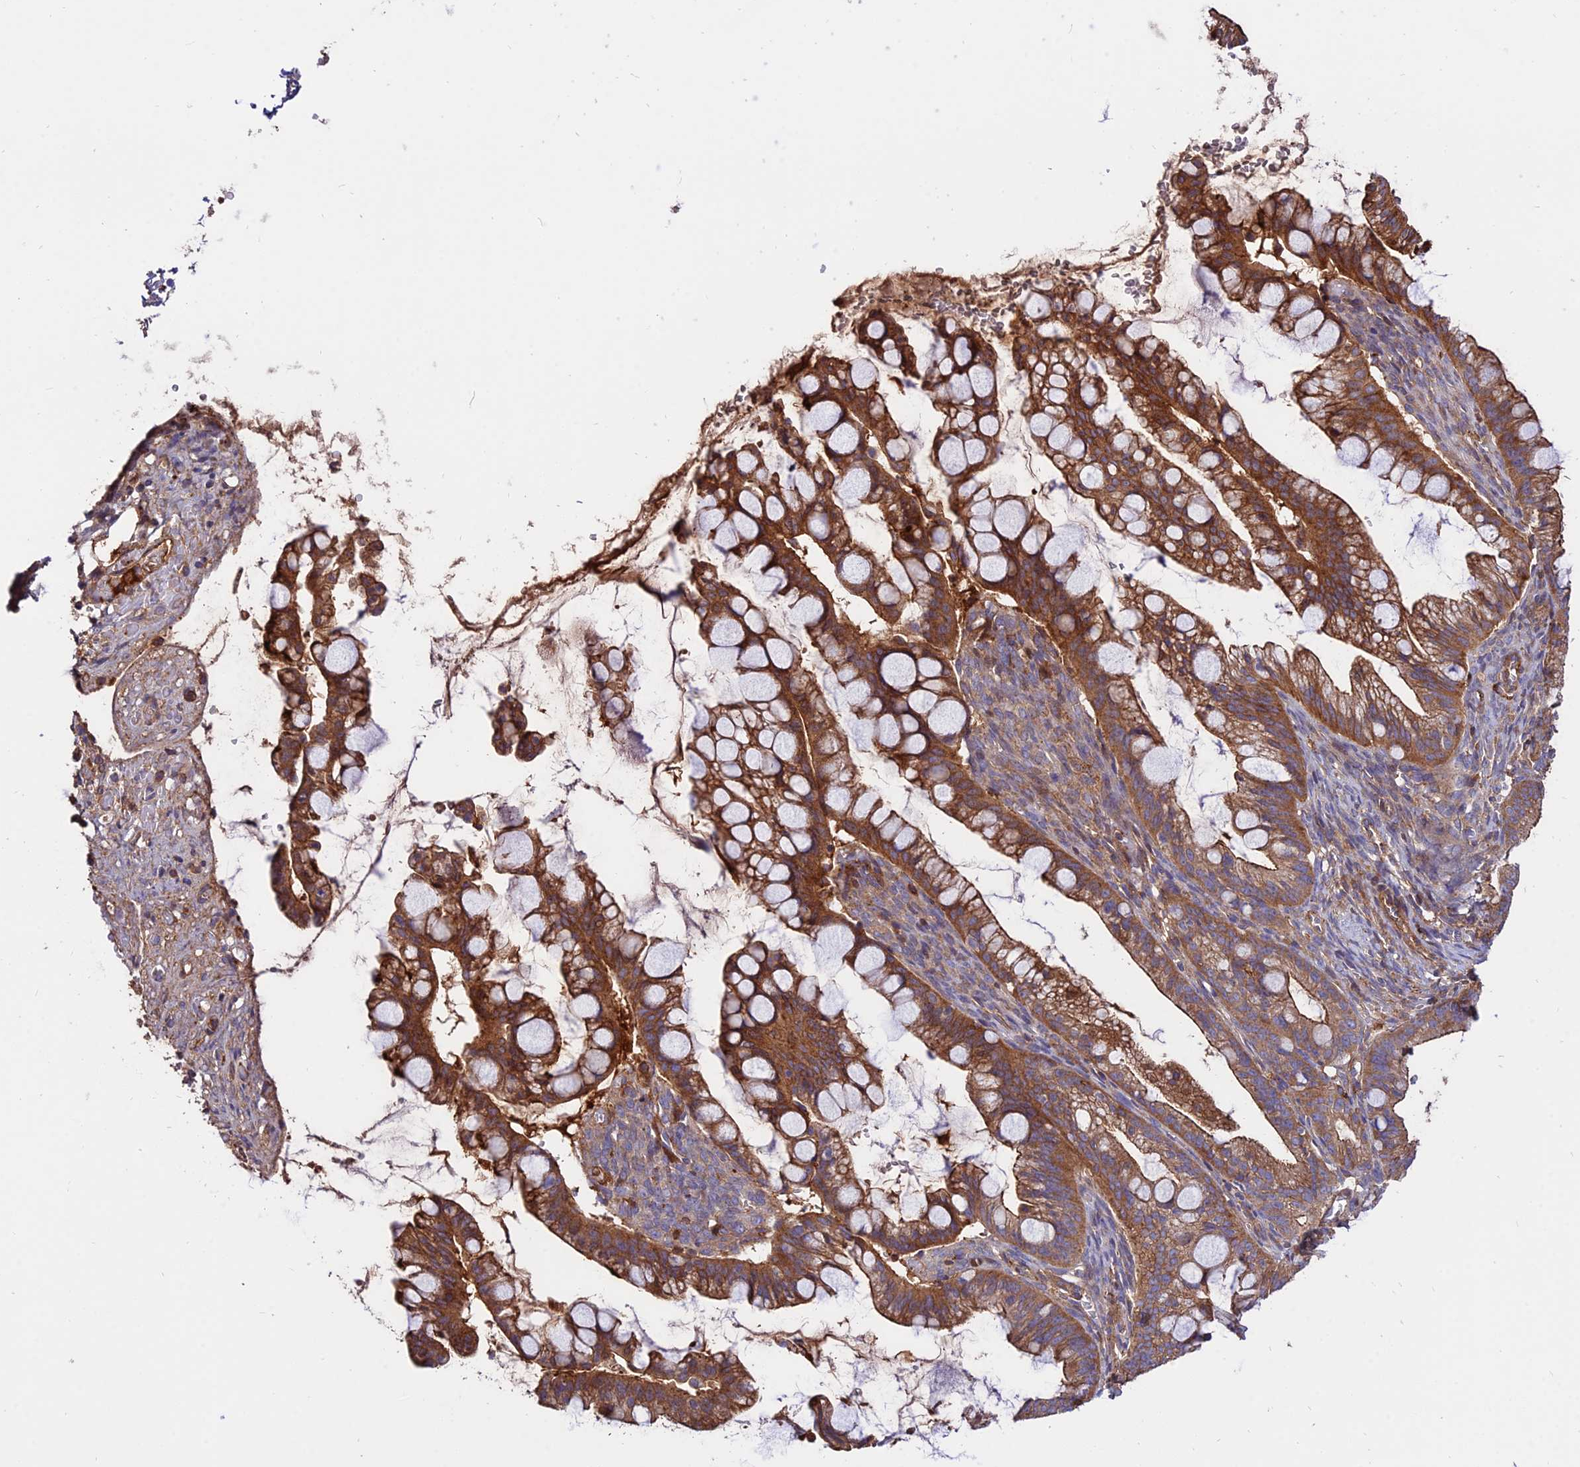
{"staining": {"intensity": "moderate", "quantity": ">75%", "location": "cytoplasmic/membranous"}, "tissue": "ovarian cancer", "cell_type": "Tumor cells", "image_type": "cancer", "snomed": [{"axis": "morphology", "description": "Cystadenocarcinoma, mucinous, NOS"}, {"axis": "topography", "description": "Ovary"}], "caption": "Tumor cells demonstrate medium levels of moderate cytoplasmic/membranous expression in approximately >75% of cells in human ovarian cancer (mucinous cystadenocarcinoma).", "gene": "PYM1", "patient": {"sex": "female", "age": 73}}